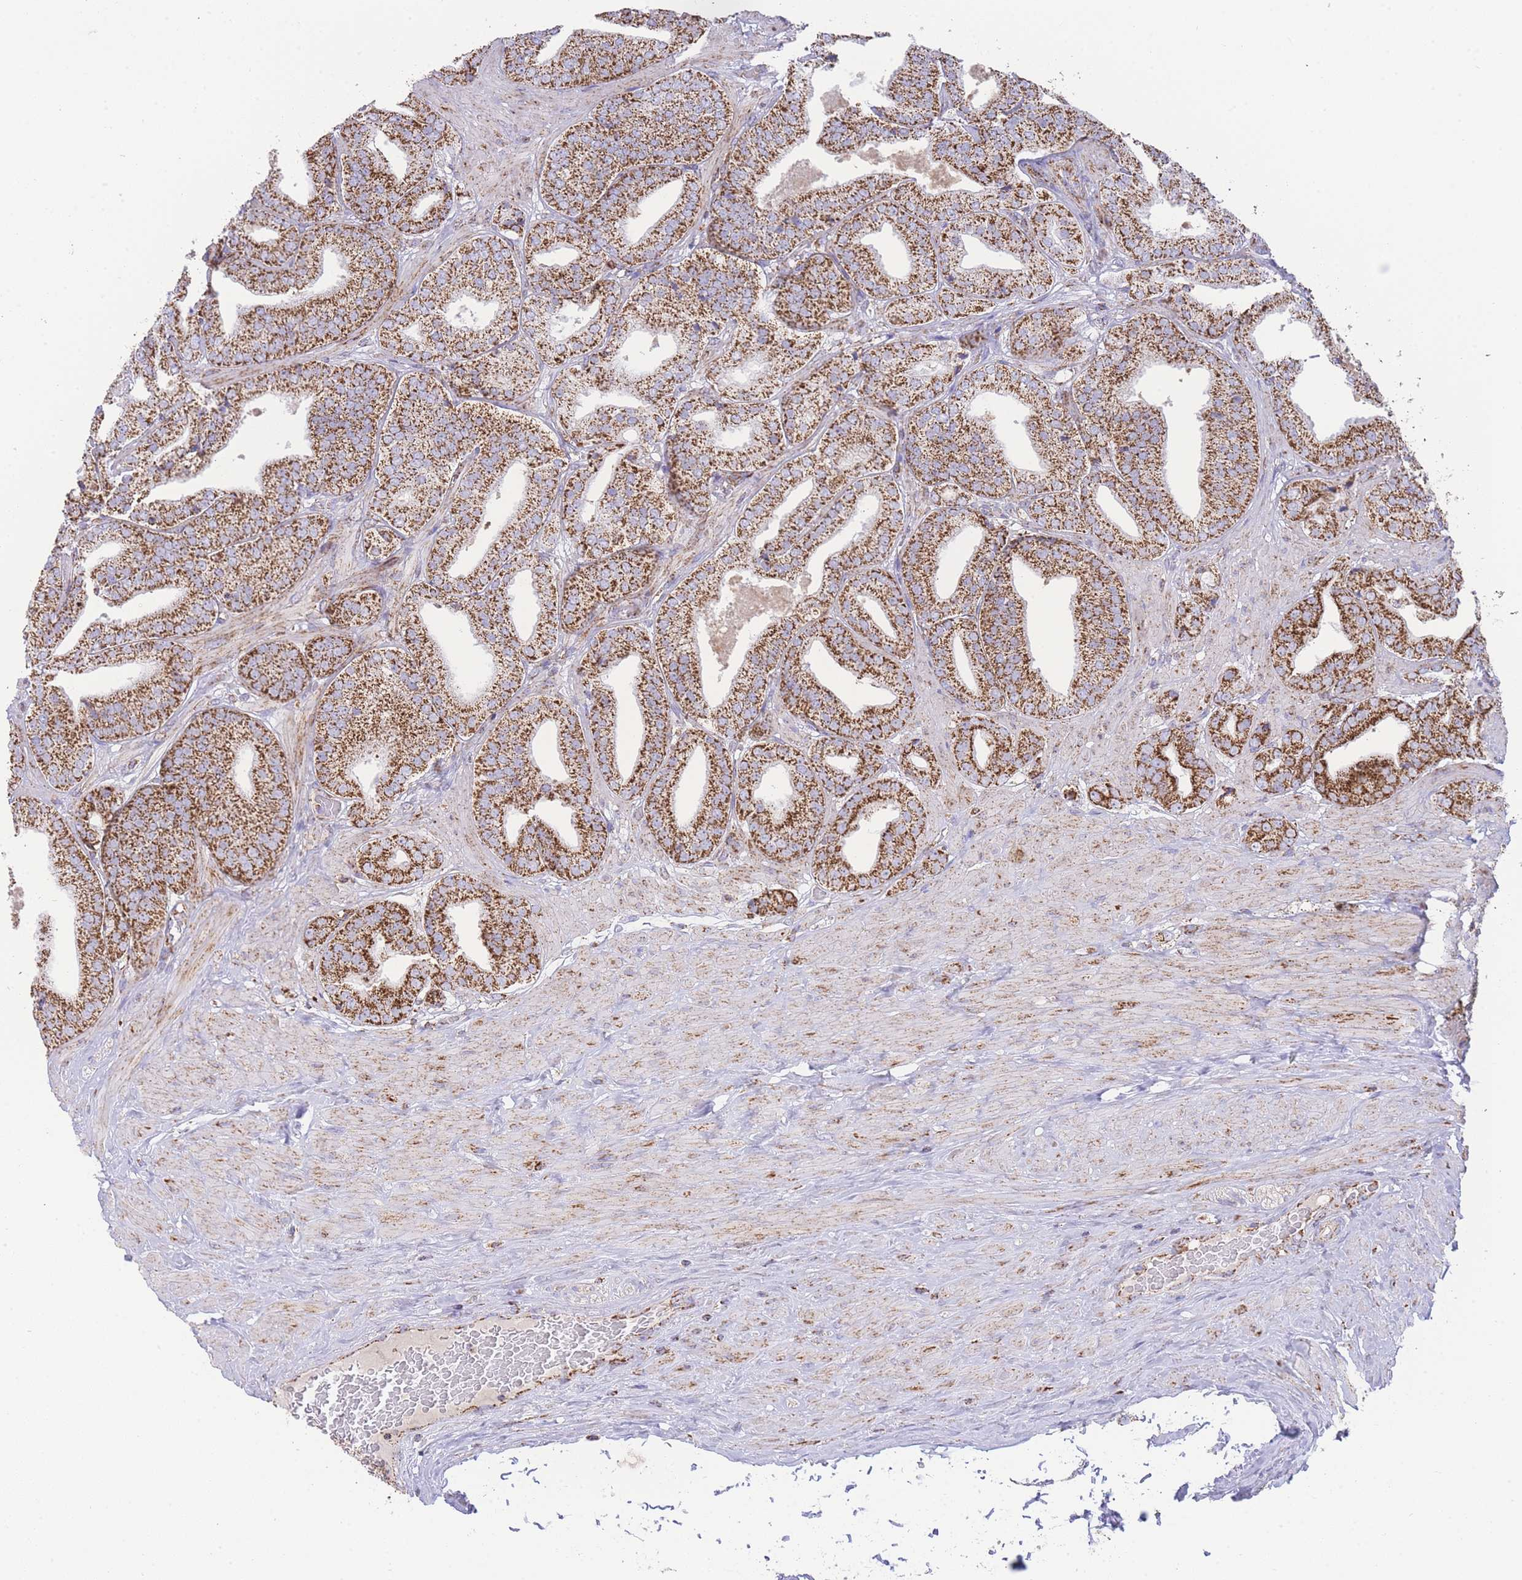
{"staining": {"intensity": "strong", "quantity": ">75%", "location": "cytoplasmic/membranous"}, "tissue": "prostate cancer", "cell_type": "Tumor cells", "image_type": "cancer", "snomed": [{"axis": "morphology", "description": "Adenocarcinoma, High grade"}, {"axis": "topography", "description": "Prostate"}], "caption": "IHC micrograph of human prostate cancer (adenocarcinoma (high-grade)) stained for a protein (brown), which reveals high levels of strong cytoplasmic/membranous expression in approximately >75% of tumor cells.", "gene": "GSTM1", "patient": {"sex": "male", "age": 63}}